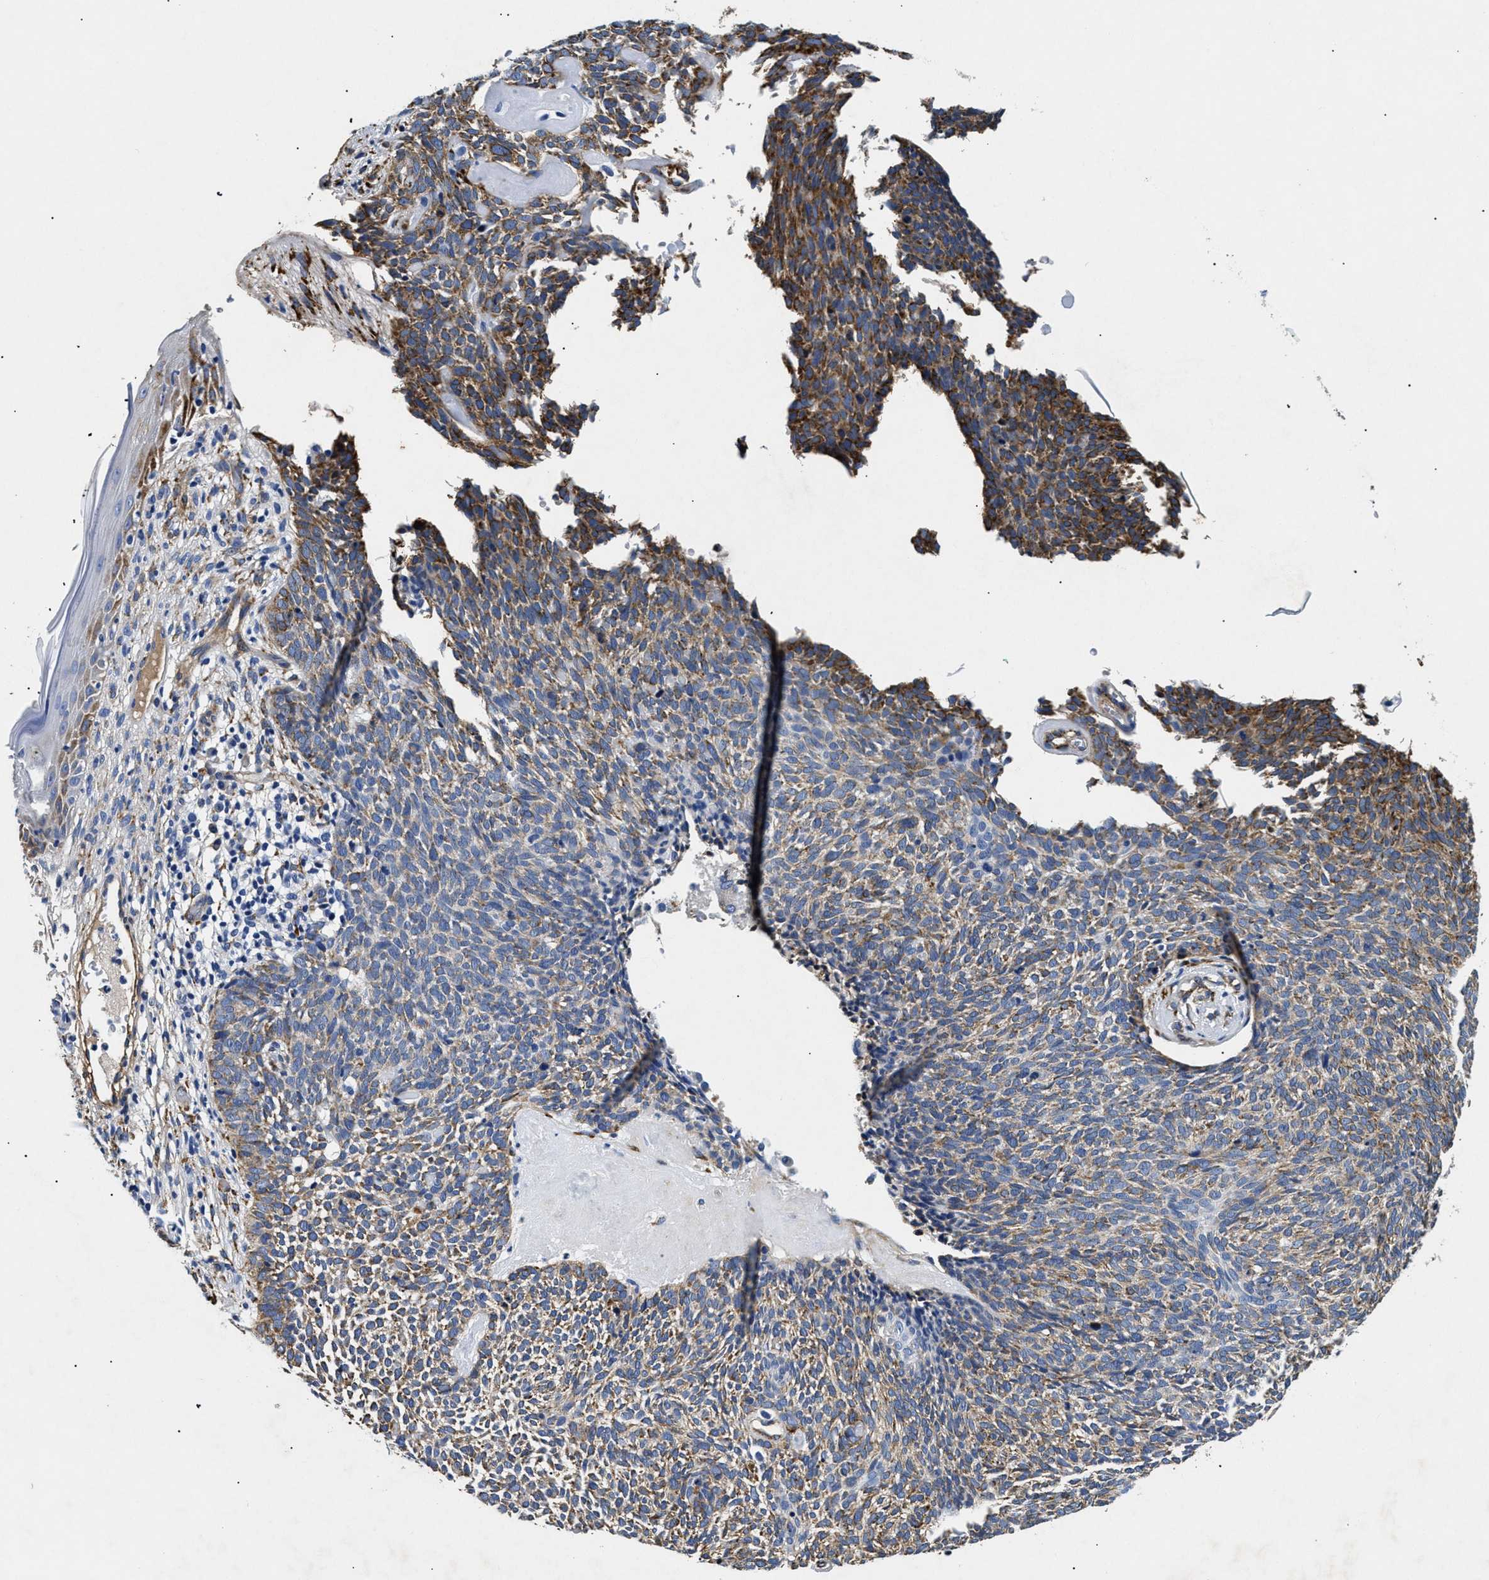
{"staining": {"intensity": "strong", "quantity": "<25%", "location": "cytoplasmic/membranous"}, "tissue": "skin cancer", "cell_type": "Tumor cells", "image_type": "cancer", "snomed": [{"axis": "morphology", "description": "Basal cell carcinoma"}, {"axis": "topography", "description": "Skin"}], "caption": "Basal cell carcinoma (skin) stained with a brown dye demonstrates strong cytoplasmic/membranous positive positivity in about <25% of tumor cells.", "gene": "LAMA3", "patient": {"sex": "female", "age": 84}}